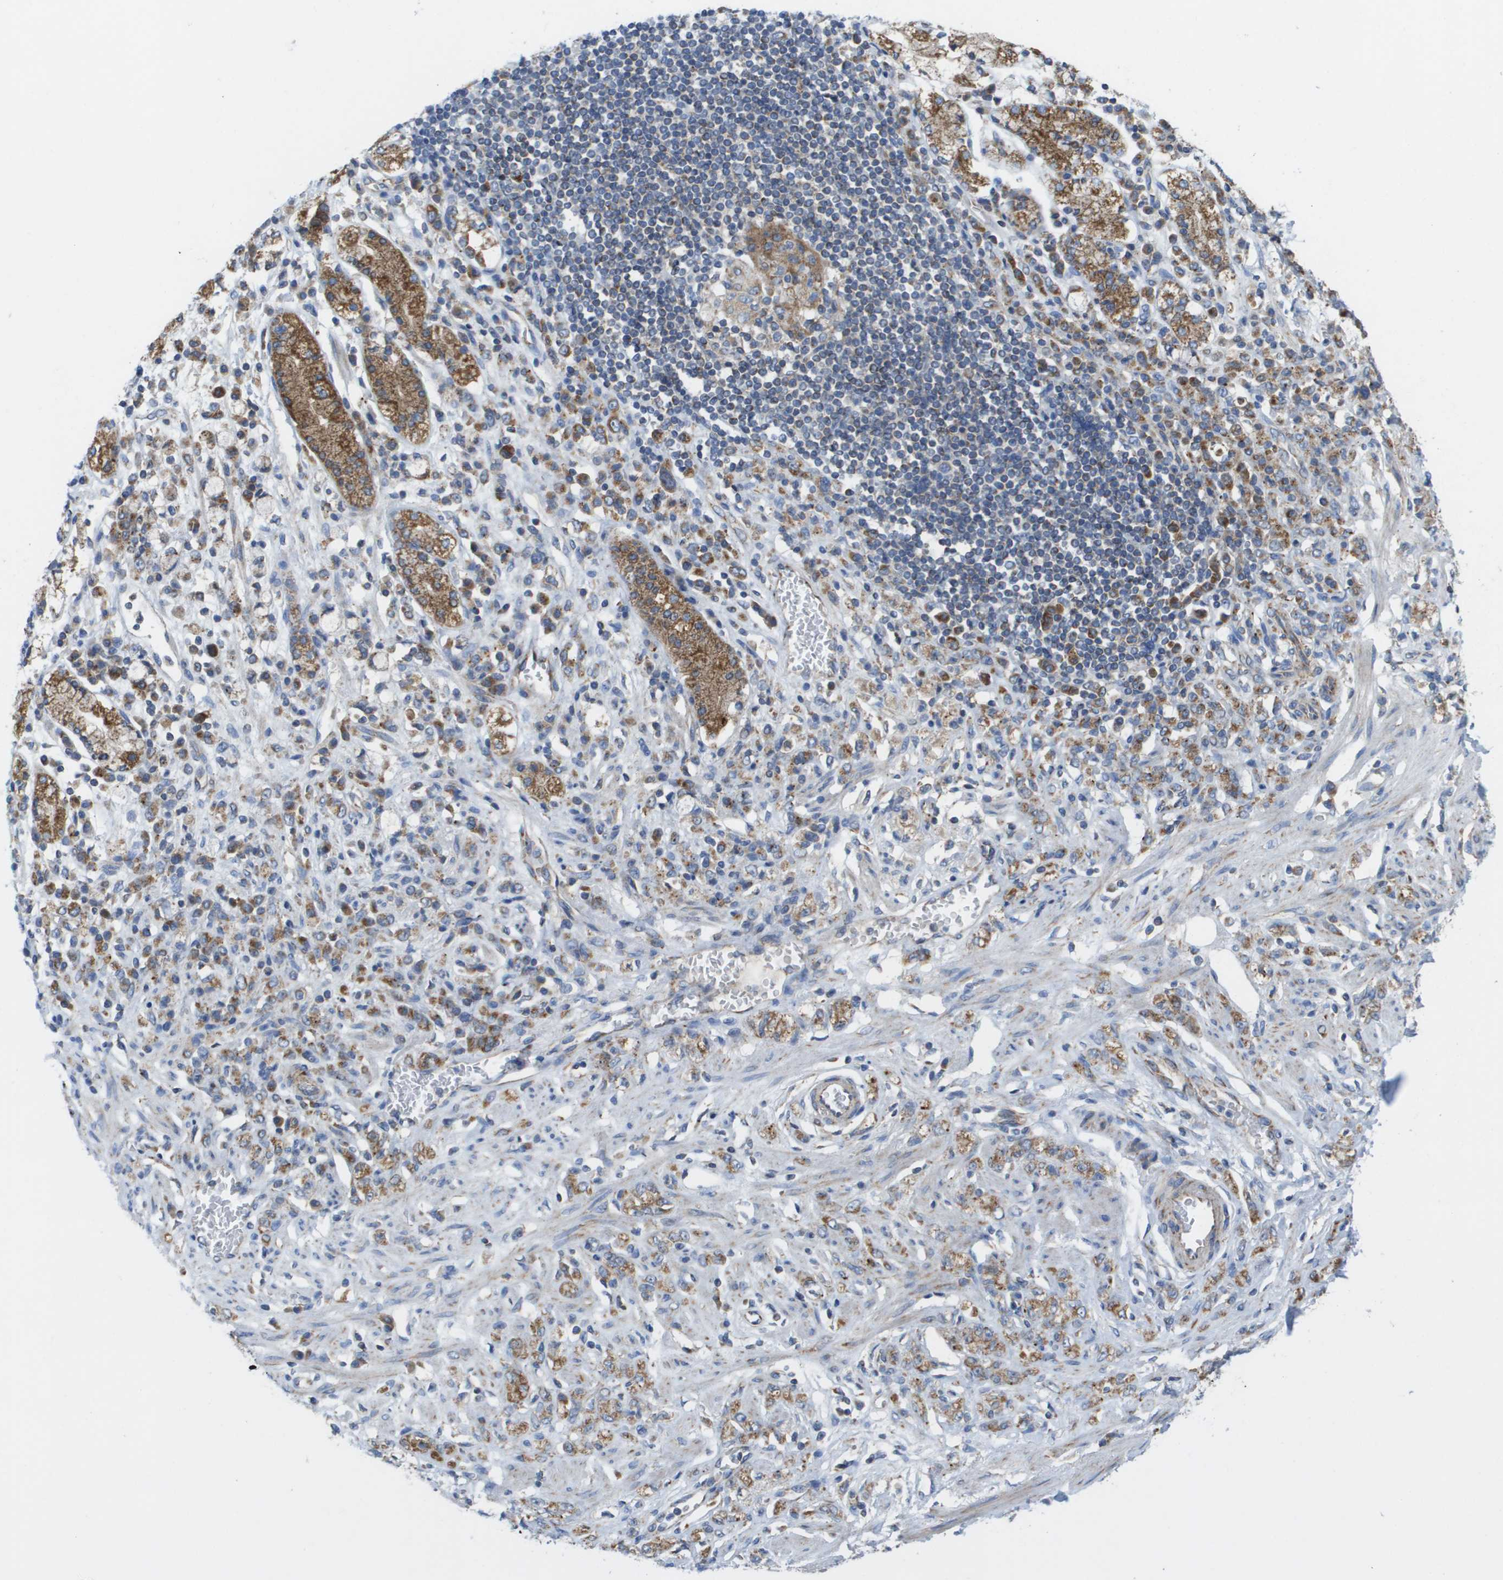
{"staining": {"intensity": "strong", "quantity": "25%-75%", "location": "cytoplasmic/membranous"}, "tissue": "stomach cancer", "cell_type": "Tumor cells", "image_type": "cancer", "snomed": [{"axis": "morphology", "description": "Normal tissue, NOS"}, {"axis": "morphology", "description": "Adenocarcinoma, NOS"}, {"axis": "topography", "description": "Stomach"}], "caption": "Immunohistochemistry (IHC) of adenocarcinoma (stomach) demonstrates high levels of strong cytoplasmic/membranous positivity in about 25%-75% of tumor cells.", "gene": "FIS1", "patient": {"sex": "male", "age": 82}}